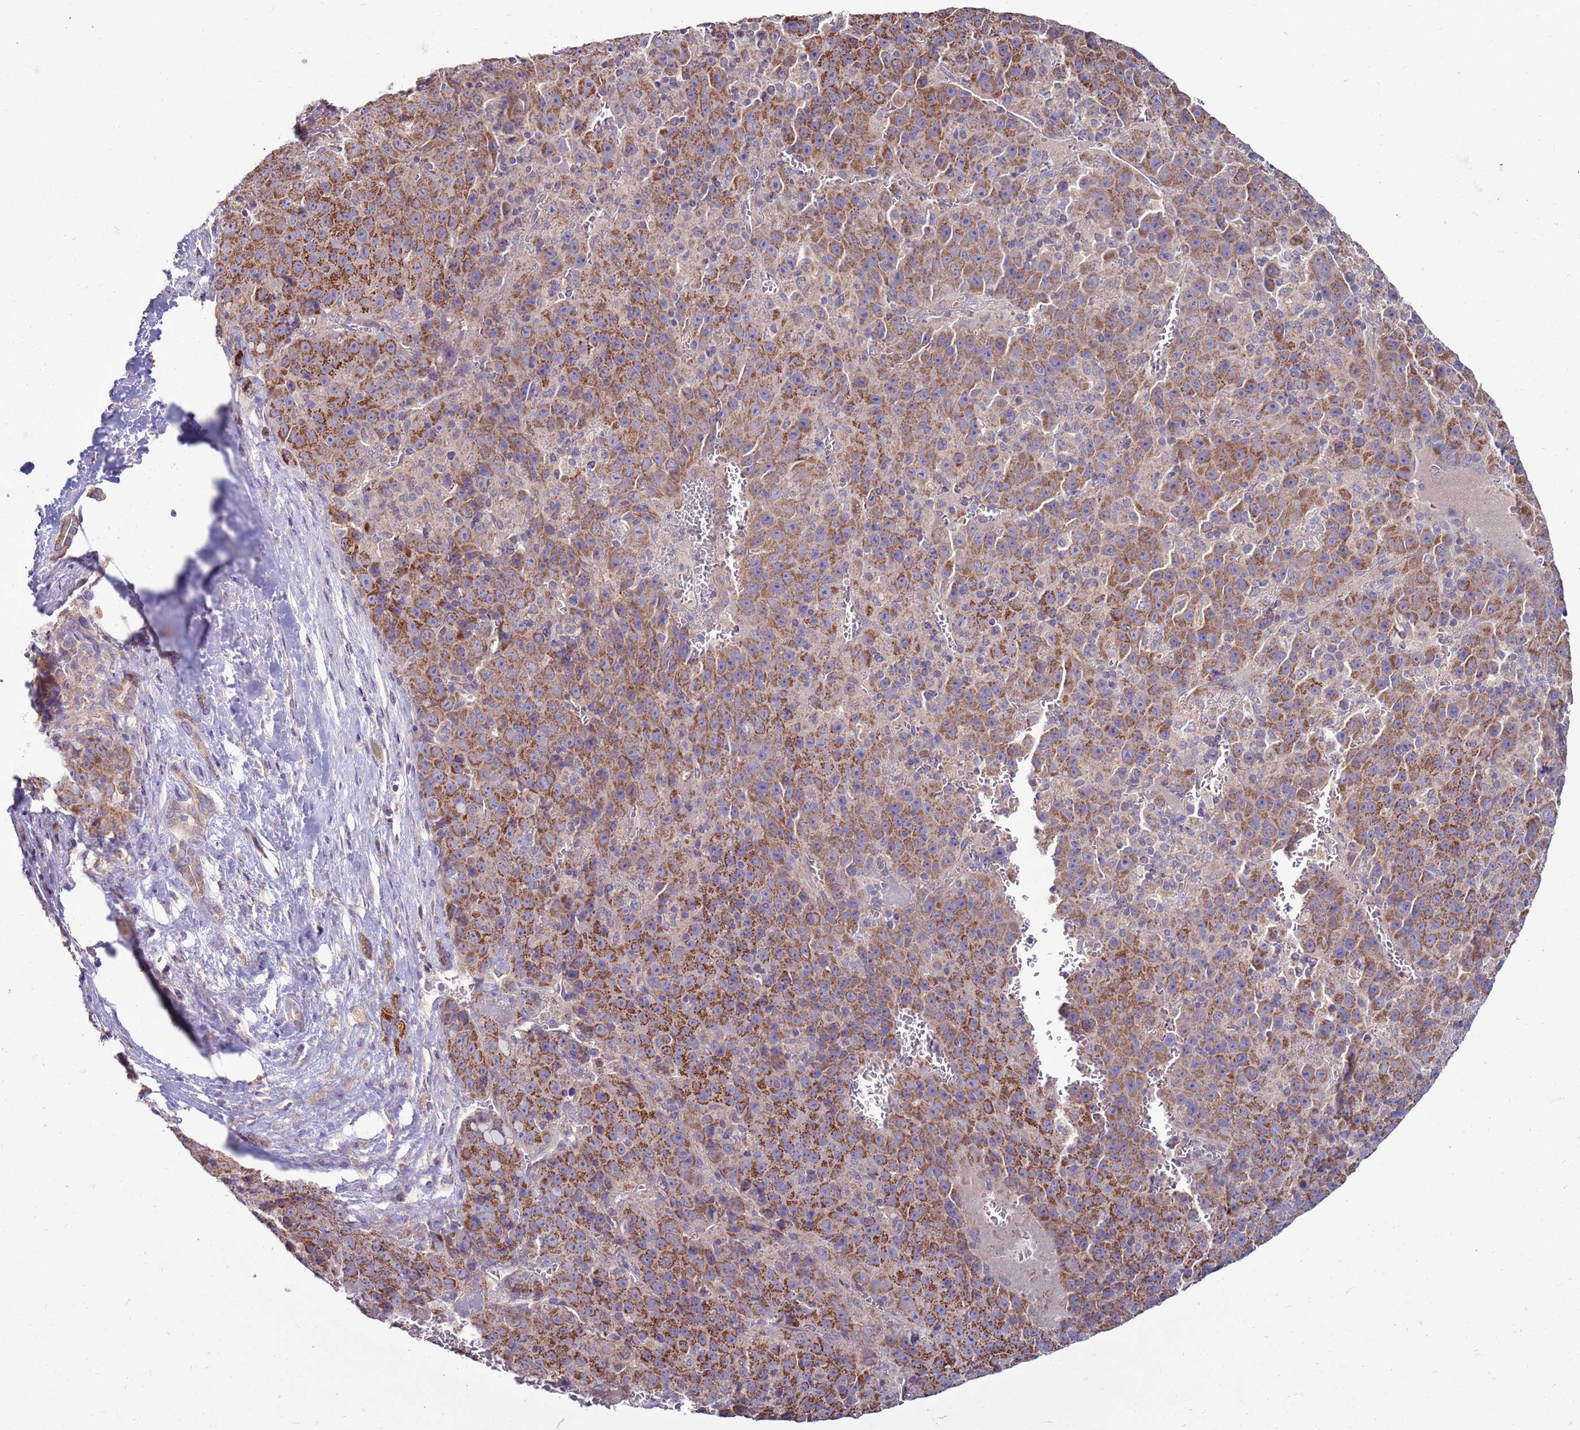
{"staining": {"intensity": "strong", "quantity": "25%-75%", "location": "cytoplasmic/membranous"}, "tissue": "liver cancer", "cell_type": "Tumor cells", "image_type": "cancer", "snomed": [{"axis": "morphology", "description": "Carcinoma, Hepatocellular, NOS"}, {"axis": "topography", "description": "Liver"}], "caption": "Tumor cells show high levels of strong cytoplasmic/membranous expression in about 25%-75% of cells in human liver cancer.", "gene": "TRAPPC4", "patient": {"sex": "female", "age": 53}}